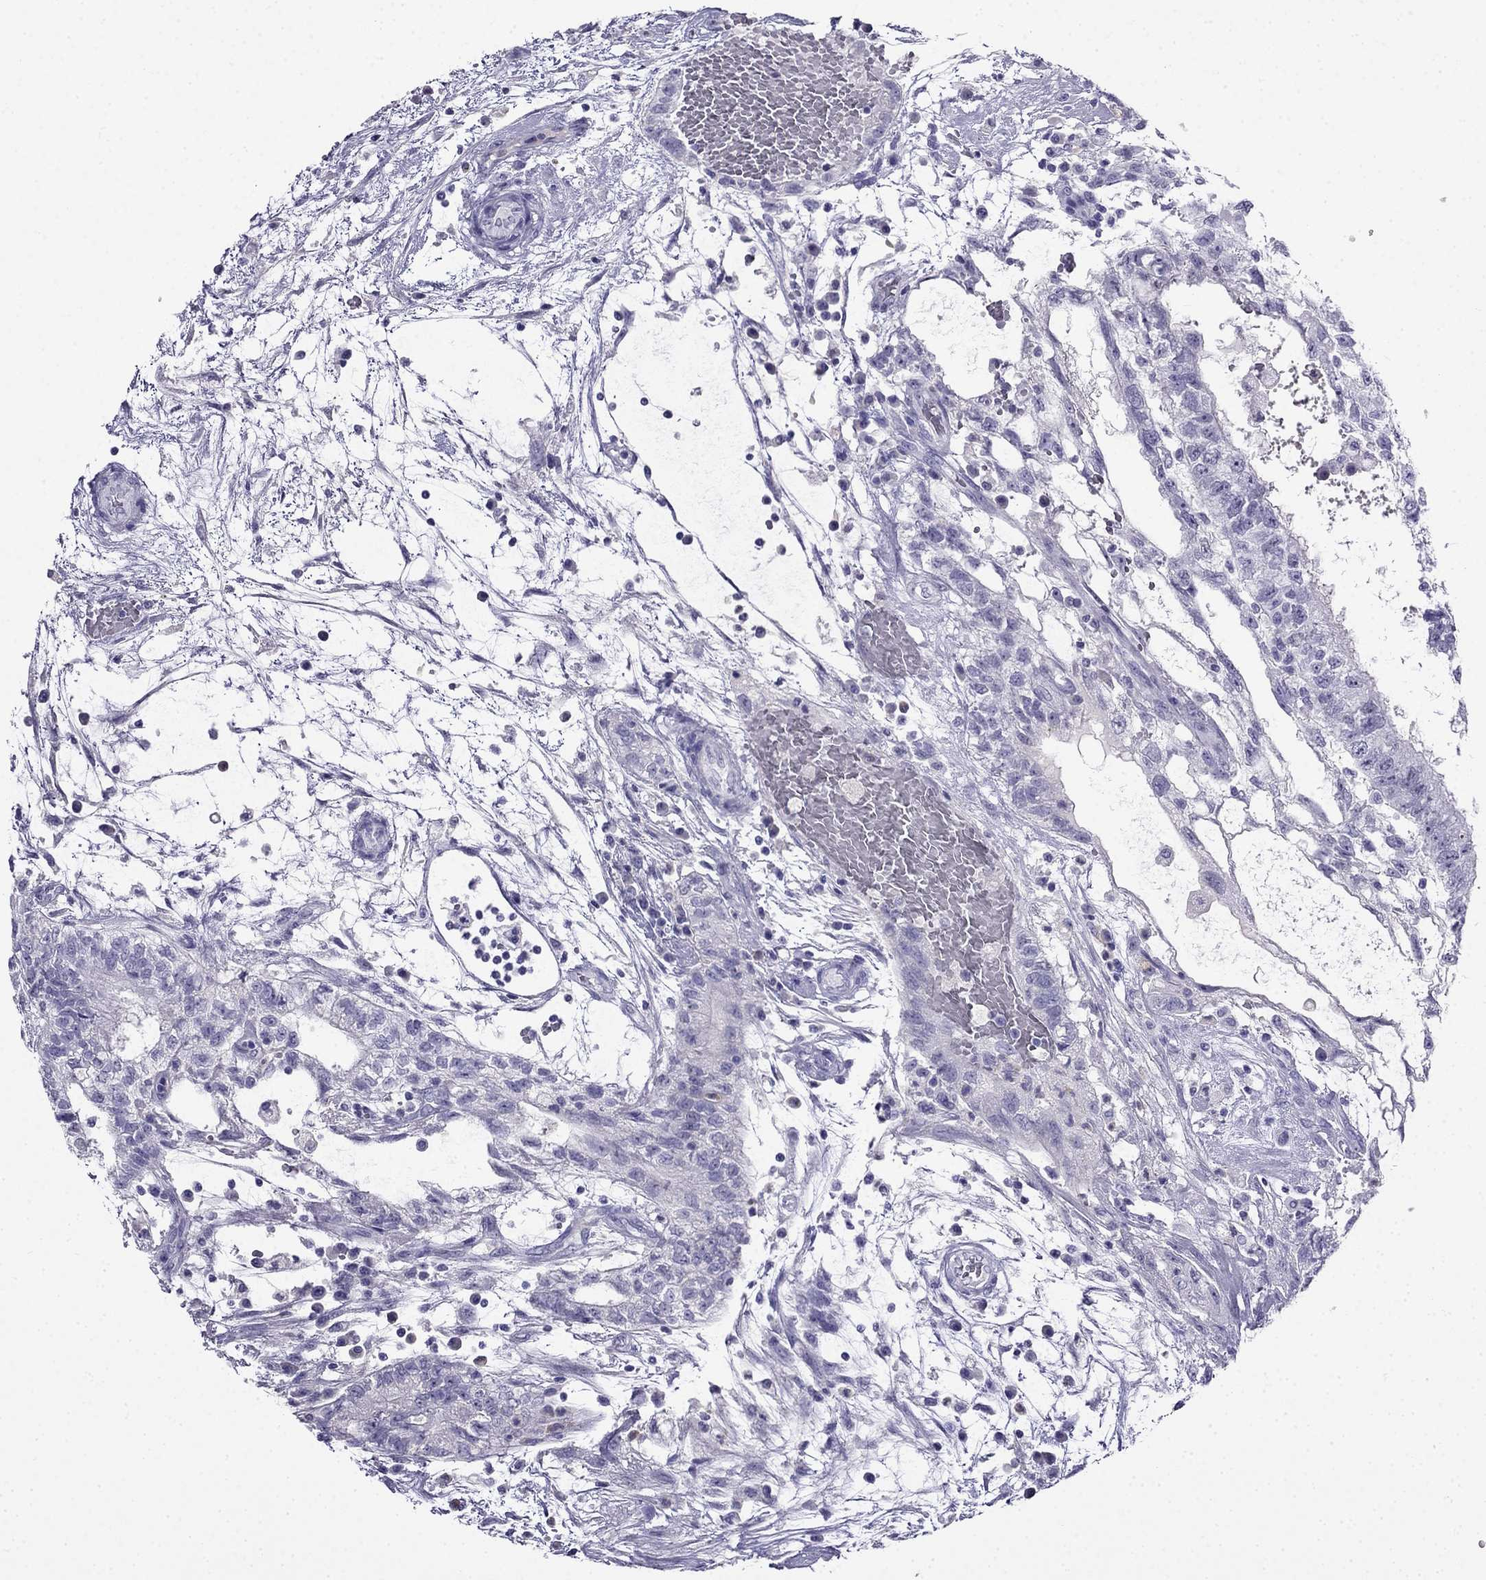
{"staining": {"intensity": "negative", "quantity": "none", "location": "none"}, "tissue": "testis cancer", "cell_type": "Tumor cells", "image_type": "cancer", "snomed": [{"axis": "morphology", "description": "Normal tissue, NOS"}, {"axis": "morphology", "description": "Carcinoma, Embryonal, NOS"}, {"axis": "topography", "description": "Testis"}, {"axis": "topography", "description": "Epididymis"}], "caption": "Tumor cells are negative for brown protein staining in testis embryonal carcinoma.", "gene": "CDHR4", "patient": {"sex": "male", "age": 32}}